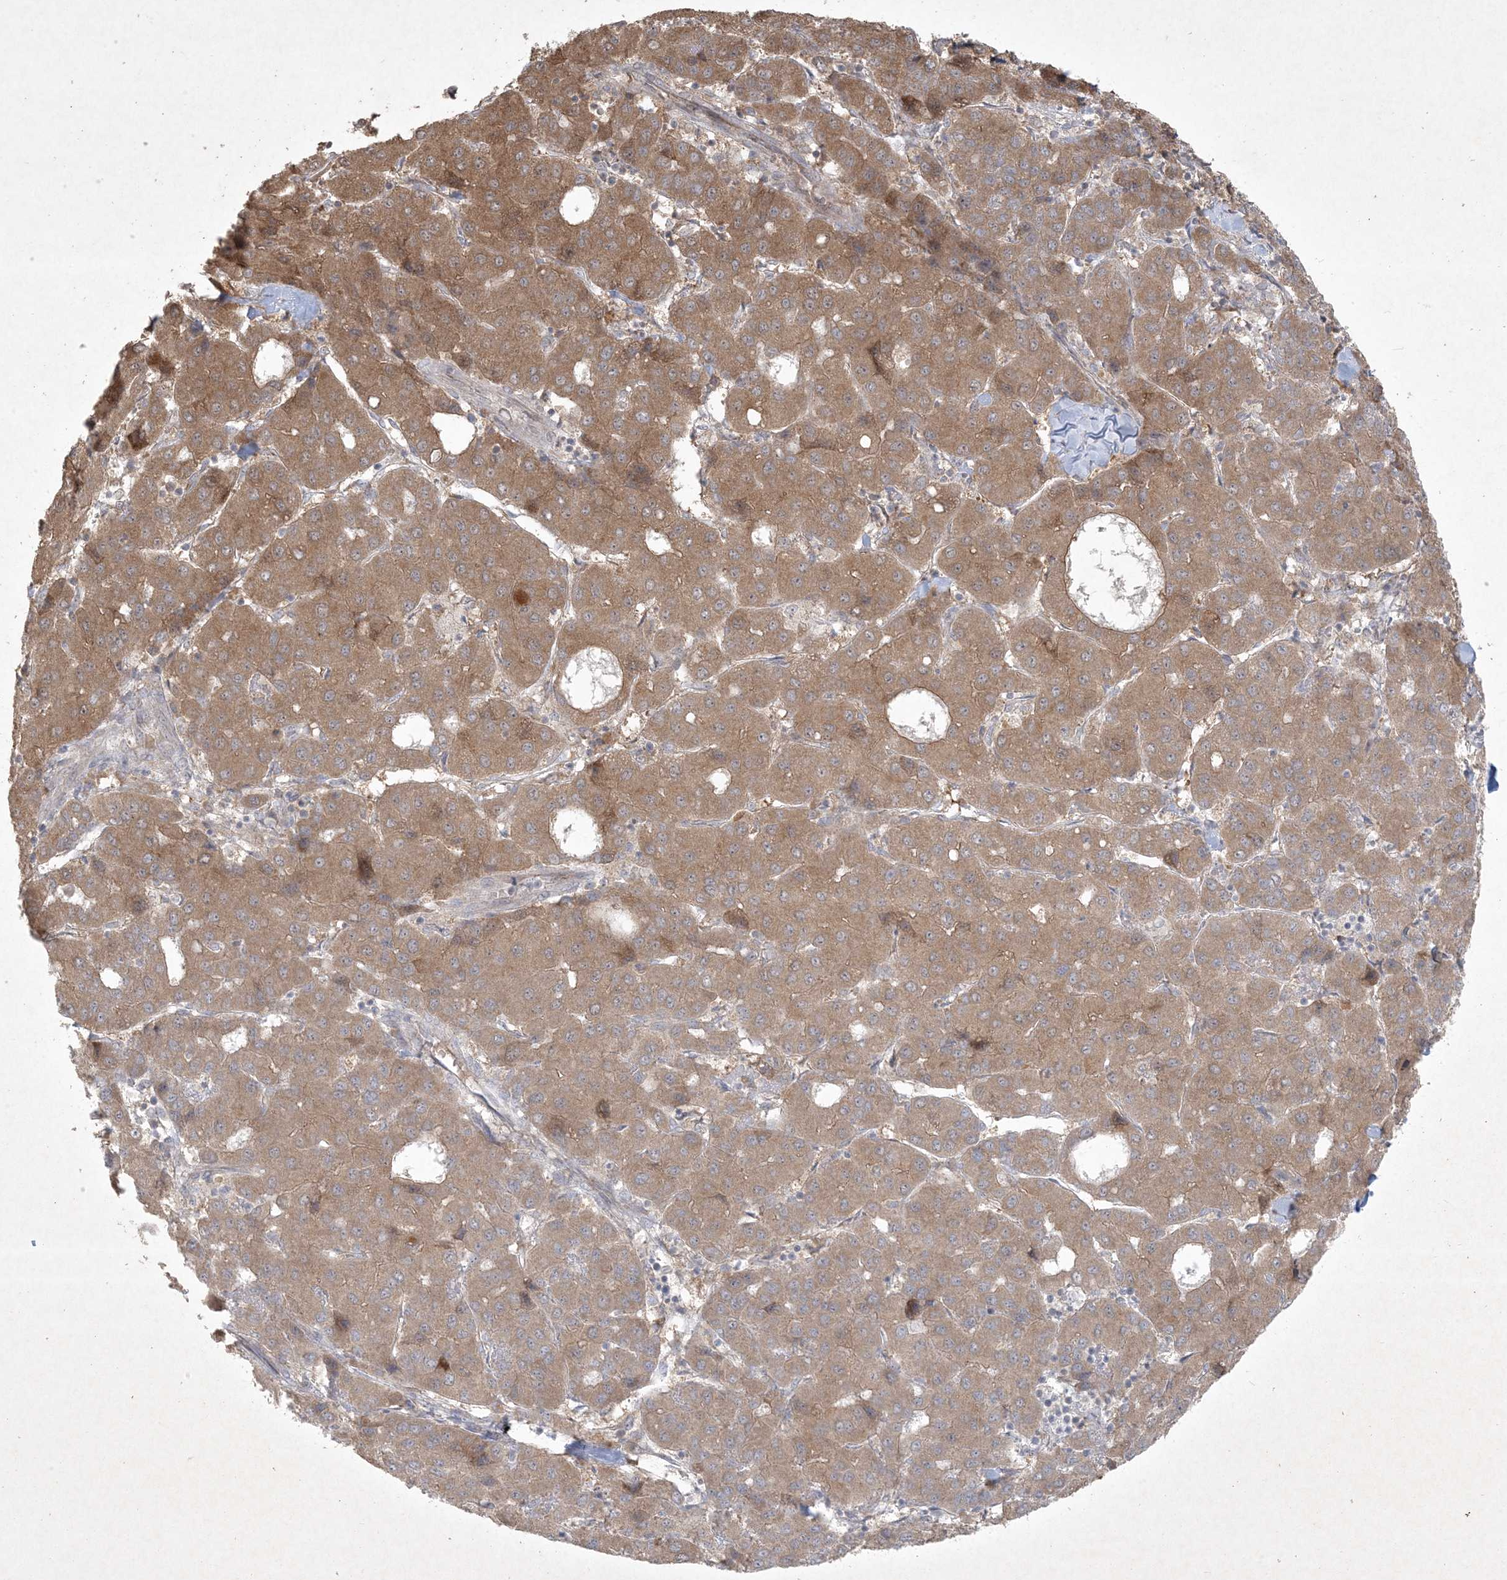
{"staining": {"intensity": "moderate", "quantity": ">75%", "location": "cytoplasmic/membranous"}, "tissue": "liver cancer", "cell_type": "Tumor cells", "image_type": "cancer", "snomed": [{"axis": "morphology", "description": "Carcinoma, Hepatocellular, NOS"}, {"axis": "topography", "description": "Liver"}], "caption": "Immunohistochemistry (IHC) photomicrograph of liver cancer stained for a protein (brown), which shows medium levels of moderate cytoplasmic/membranous positivity in approximately >75% of tumor cells.", "gene": "NRBP2", "patient": {"sex": "male", "age": 65}}